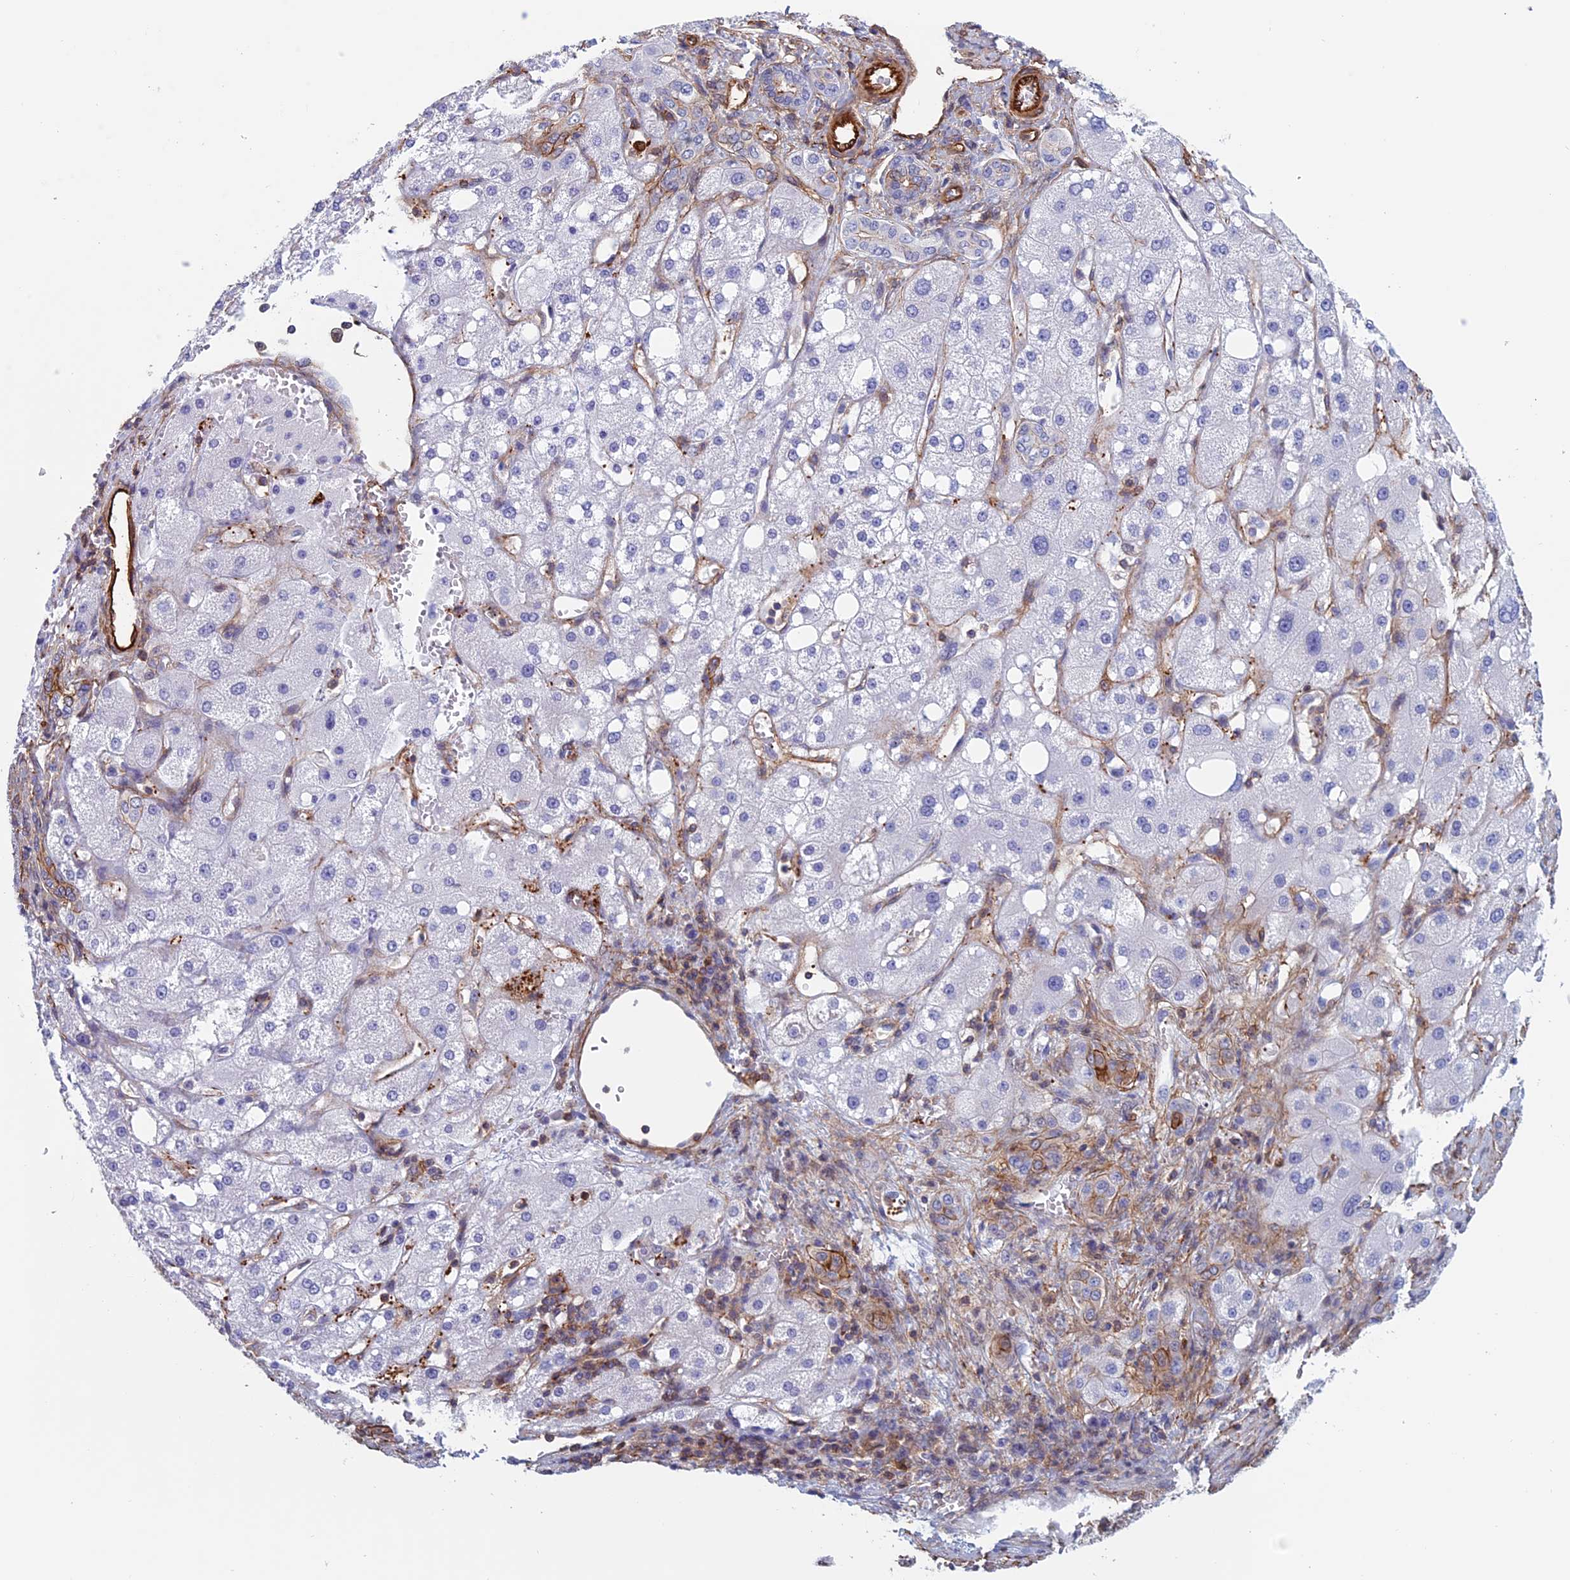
{"staining": {"intensity": "negative", "quantity": "none", "location": "none"}, "tissue": "liver cancer", "cell_type": "Tumor cells", "image_type": "cancer", "snomed": [{"axis": "morphology", "description": "Carcinoma, Hepatocellular, NOS"}, {"axis": "topography", "description": "Liver"}], "caption": "The IHC photomicrograph has no significant positivity in tumor cells of liver cancer (hepatocellular carcinoma) tissue.", "gene": "ANGPTL2", "patient": {"sex": "male", "age": 80}}